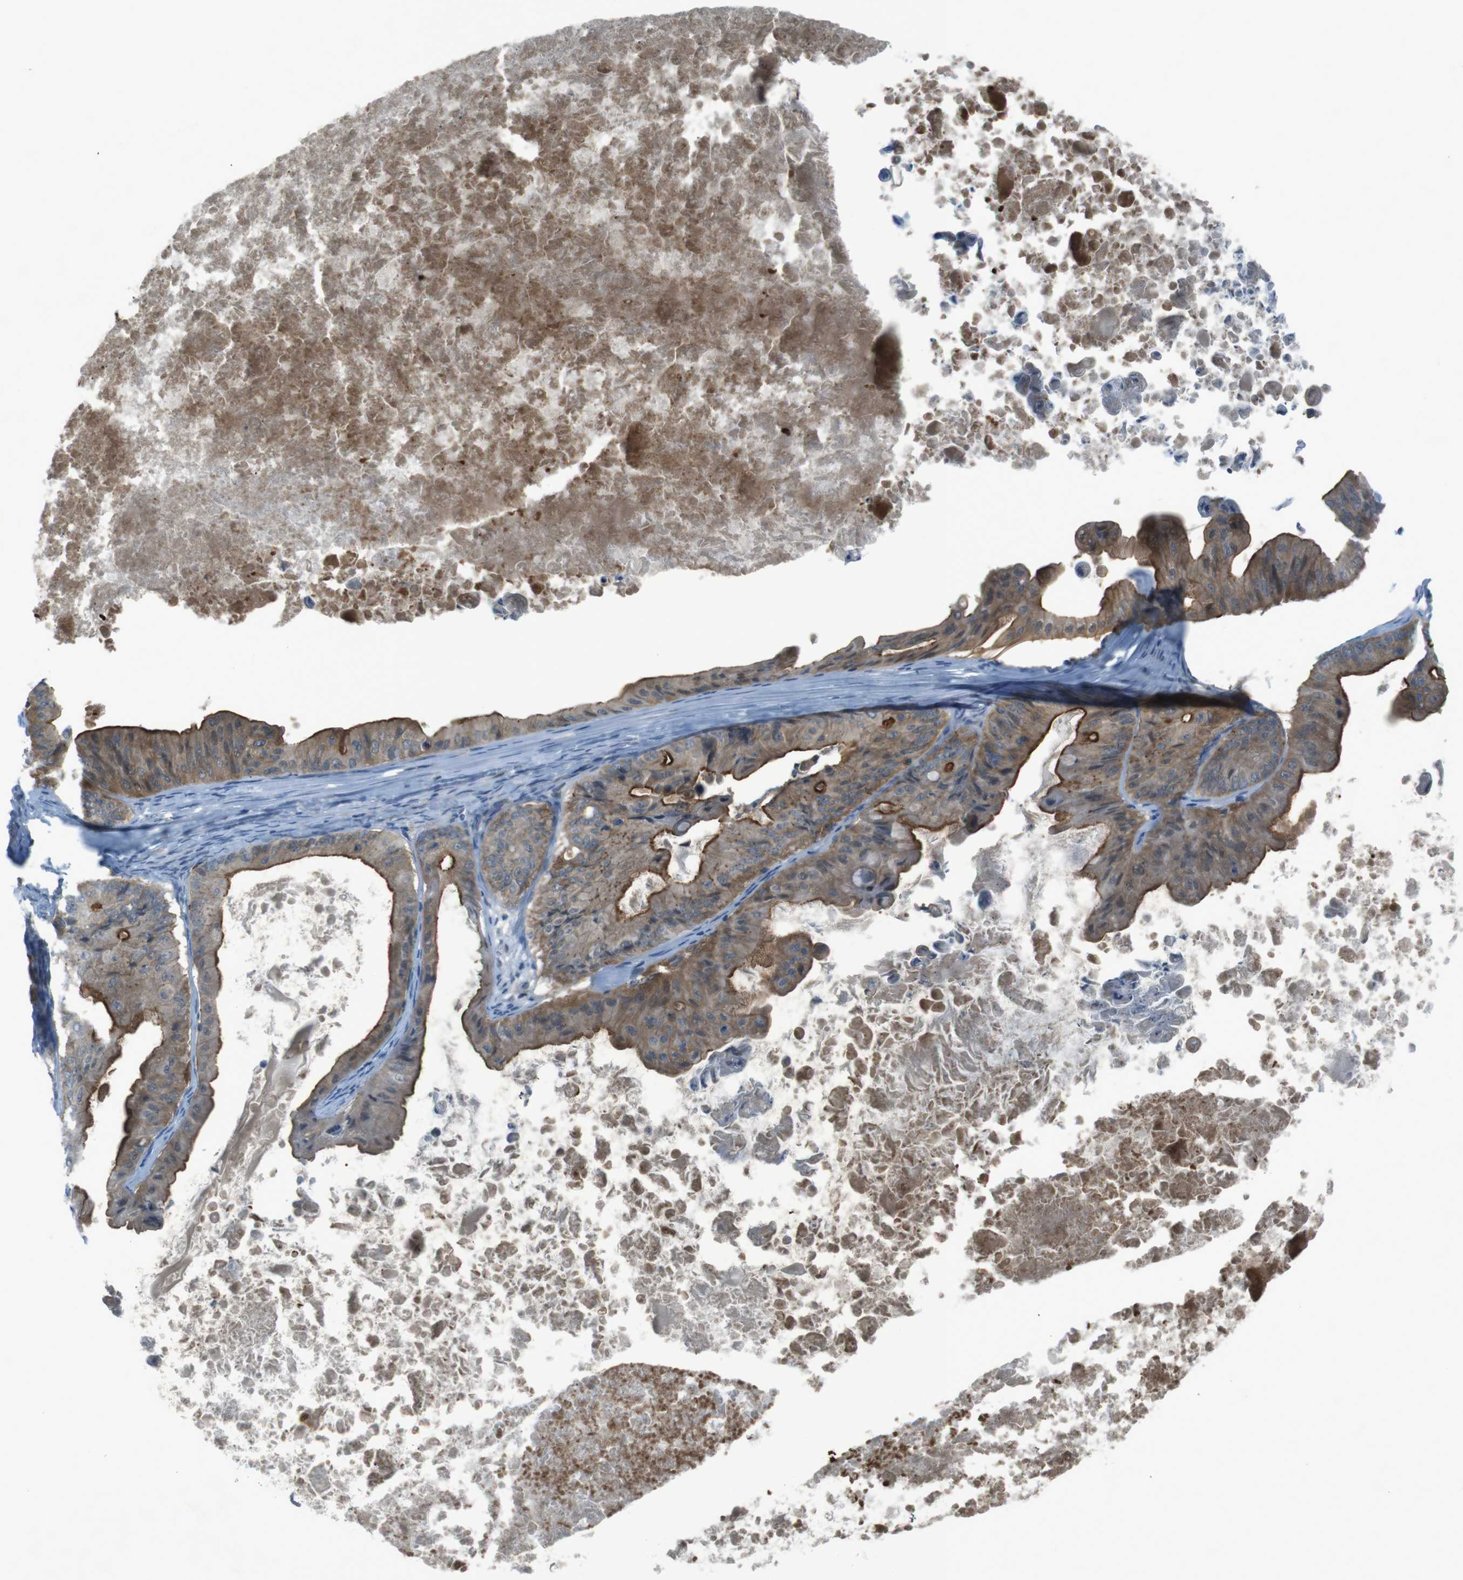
{"staining": {"intensity": "moderate", "quantity": ">75%", "location": "cytoplasmic/membranous"}, "tissue": "ovarian cancer", "cell_type": "Tumor cells", "image_type": "cancer", "snomed": [{"axis": "morphology", "description": "Cystadenocarcinoma, mucinous, NOS"}, {"axis": "topography", "description": "Ovary"}], "caption": "Brown immunohistochemical staining in human mucinous cystadenocarcinoma (ovarian) demonstrates moderate cytoplasmic/membranous expression in approximately >75% of tumor cells.", "gene": "ZDHHC20", "patient": {"sex": "female", "age": 37}}